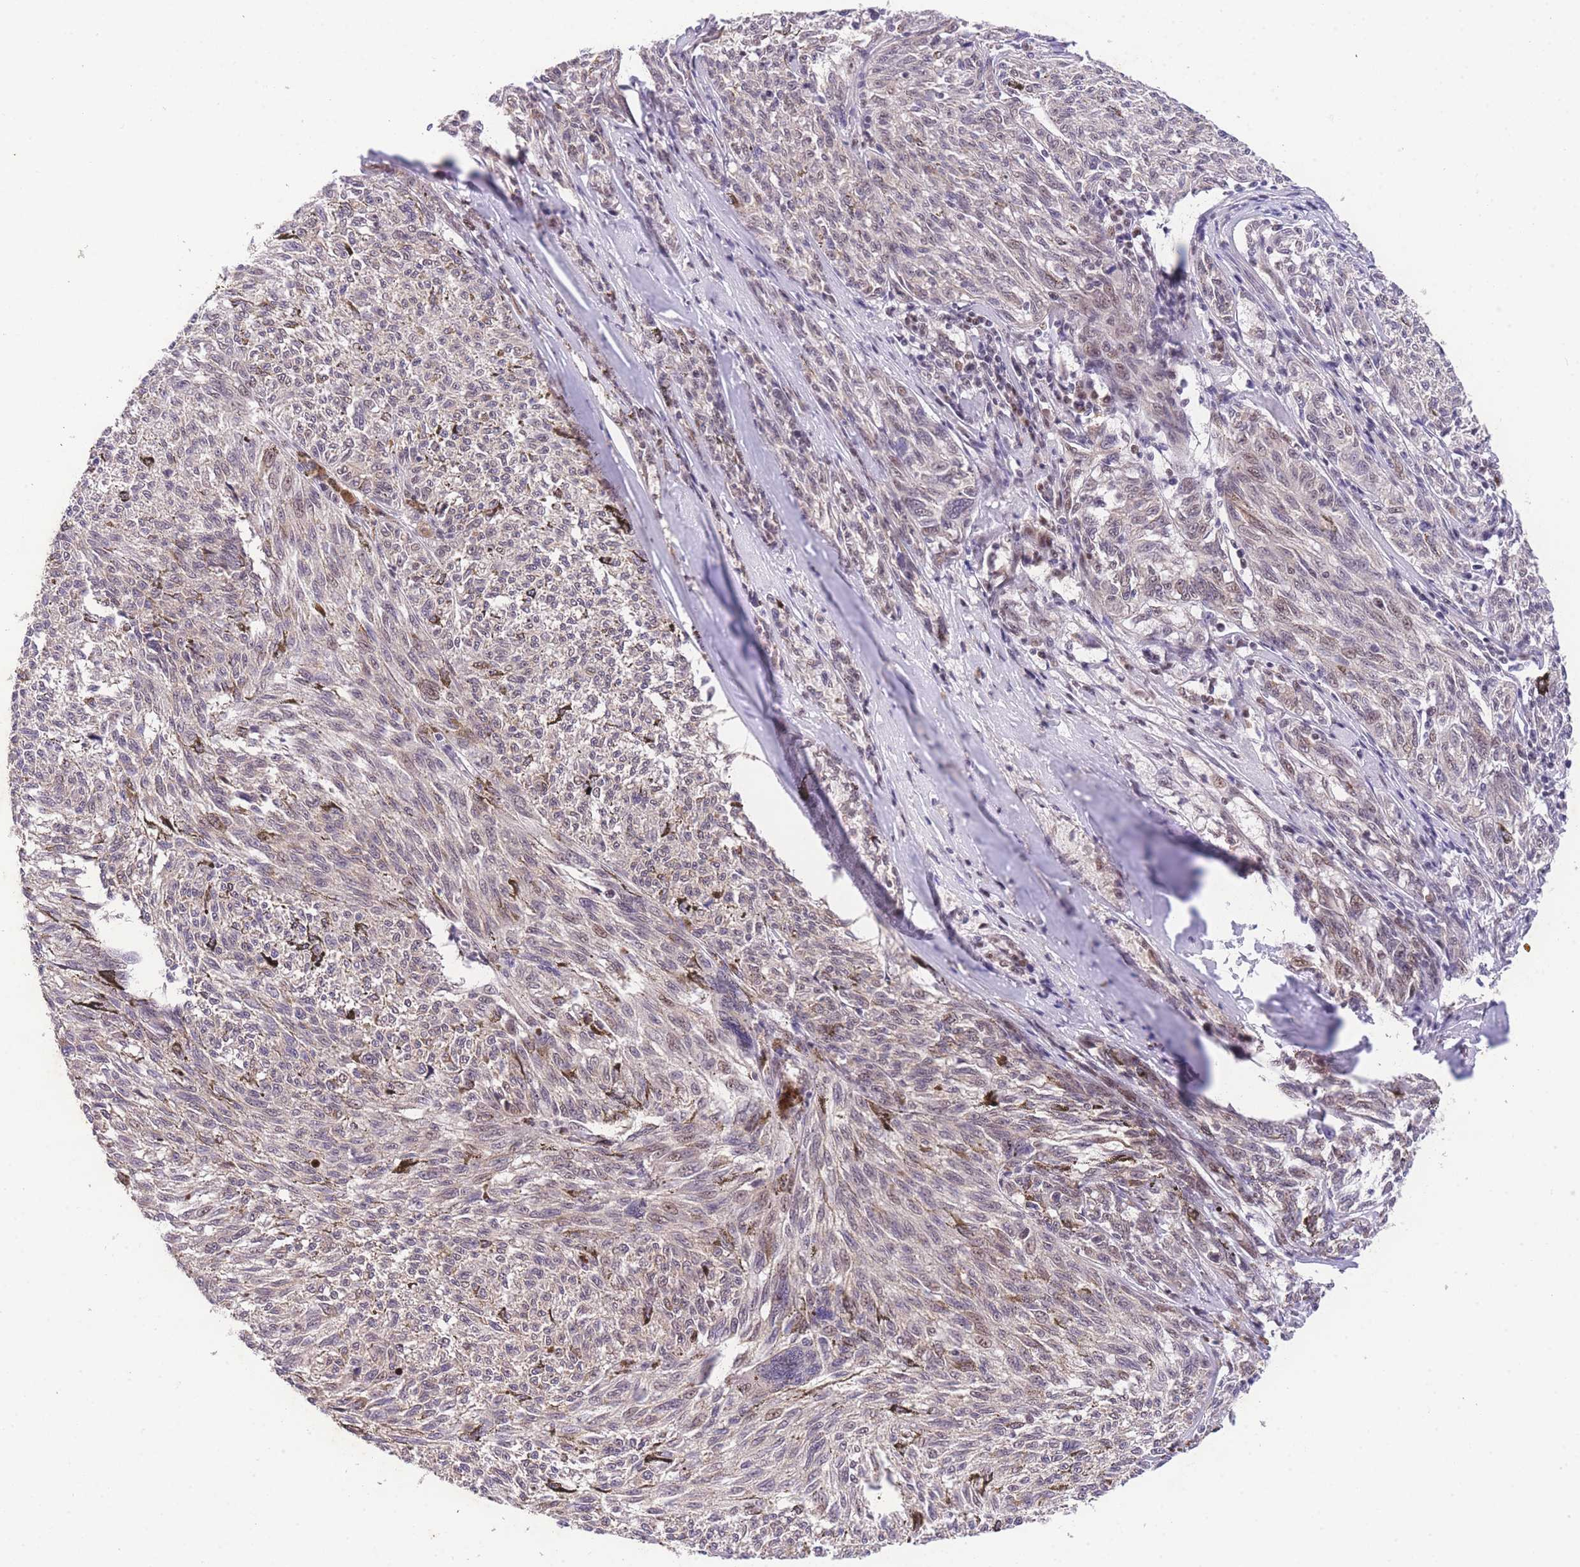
{"staining": {"intensity": "weak", "quantity": "<25%", "location": "nuclear"}, "tissue": "melanoma", "cell_type": "Tumor cells", "image_type": "cancer", "snomed": [{"axis": "morphology", "description": "Malignant melanoma, NOS"}, {"axis": "topography", "description": "Skin"}], "caption": "Immunohistochemistry (IHC) of human melanoma displays no positivity in tumor cells.", "gene": "SLC35F2", "patient": {"sex": "female", "age": 72}}